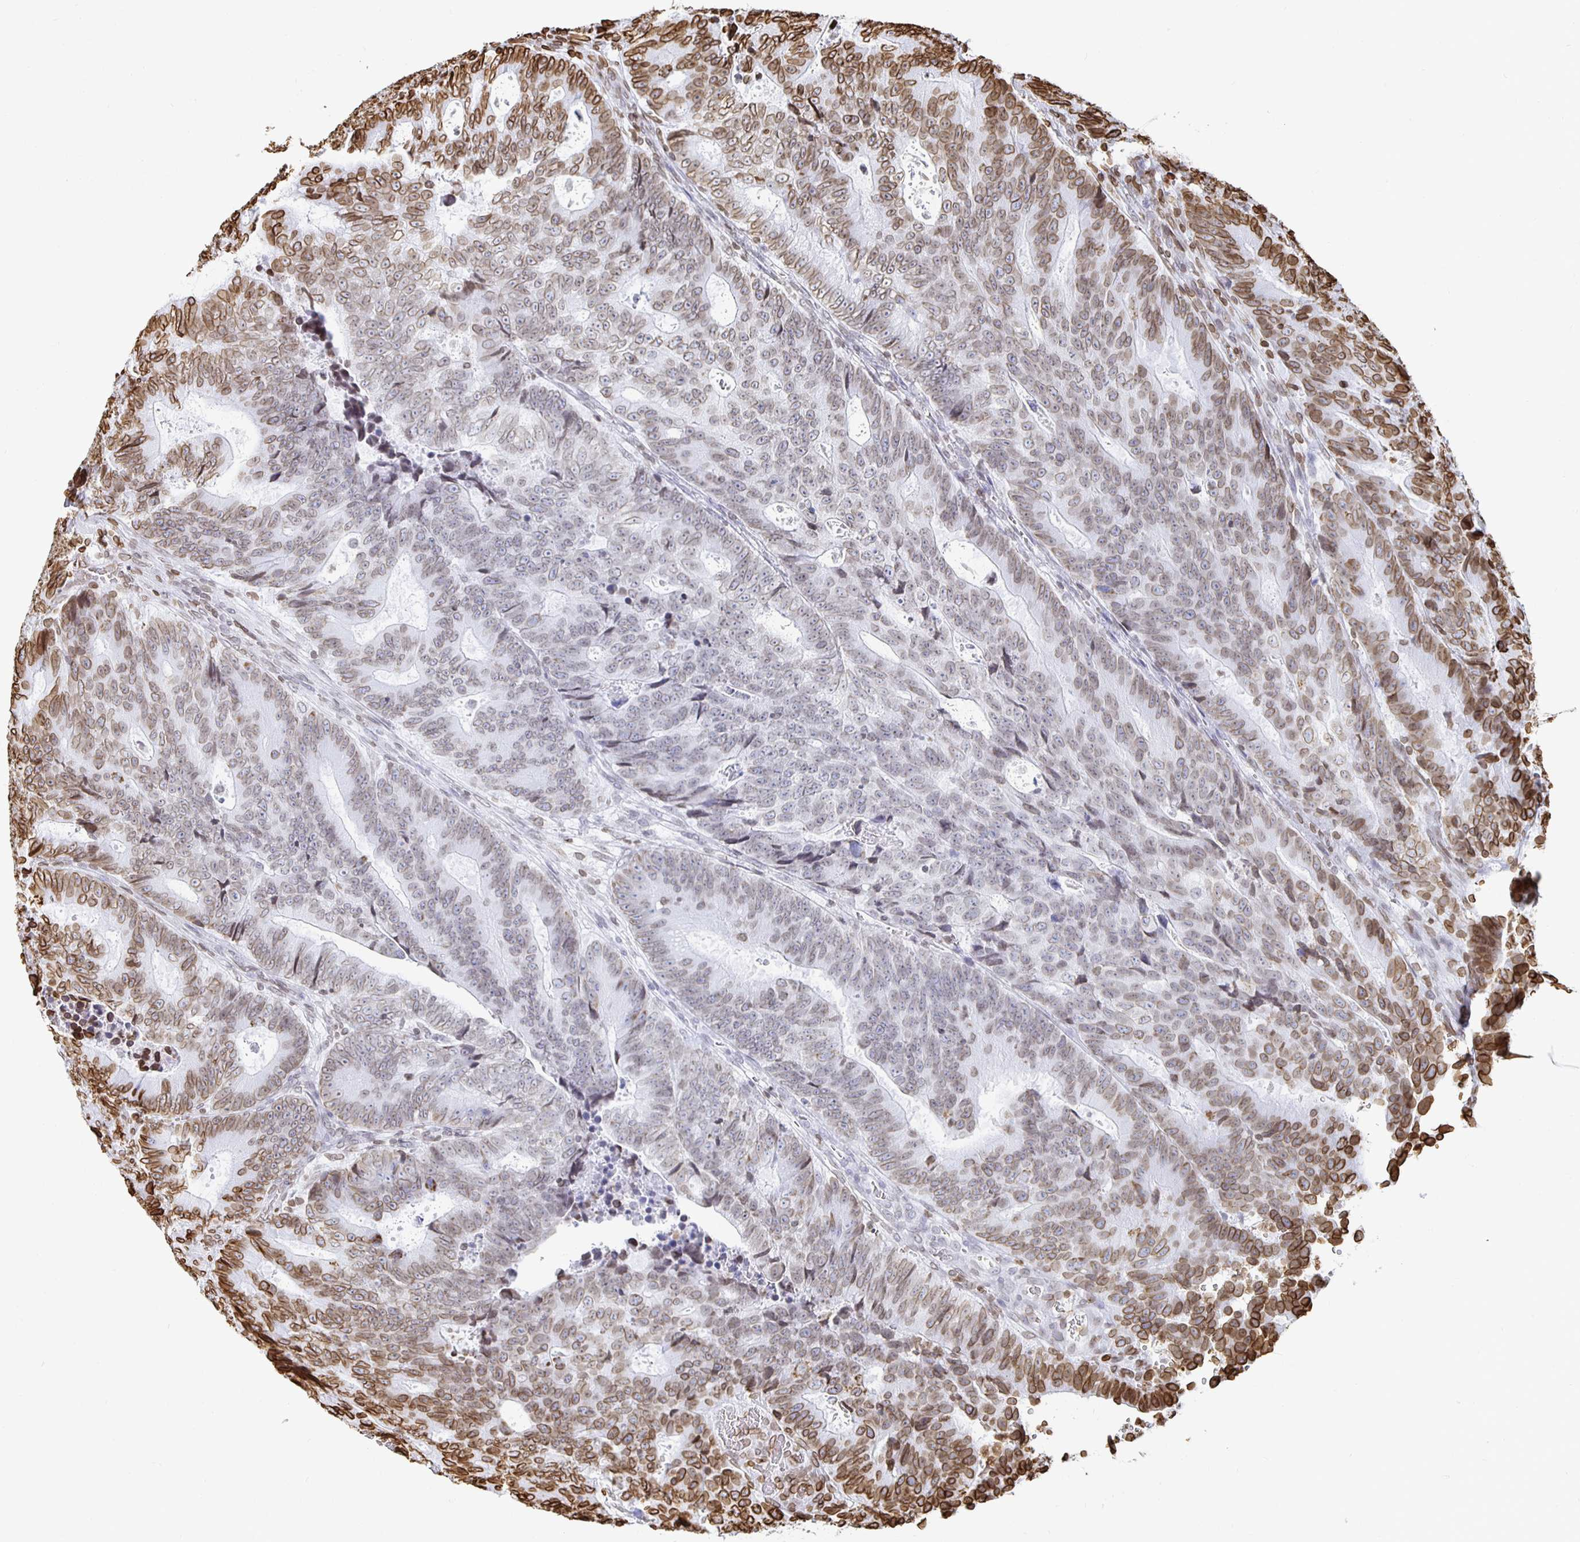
{"staining": {"intensity": "moderate", "quantity": "25%-75%", "location": "cytoplasmic/membranous,nuclear"}, "tissue": "colorectal cancer", "cell_type": "Tumor cells", "image_type": "cancer", "snomed": [{"axis": "morphology", "description": "Adenocarcinoma, NOS"}, {"axis": "topography", "description": "Colon"}], "caption": "Immunohistochemistry (IHC) (DAB) staining of colorectal cancer reveals moderate cytoplasmic/membranous and nuclear protein positivity in about 25%-75% of tumor cells.", "gene": "LMNB1", "patient": {"sex": "female", "age": 48}}